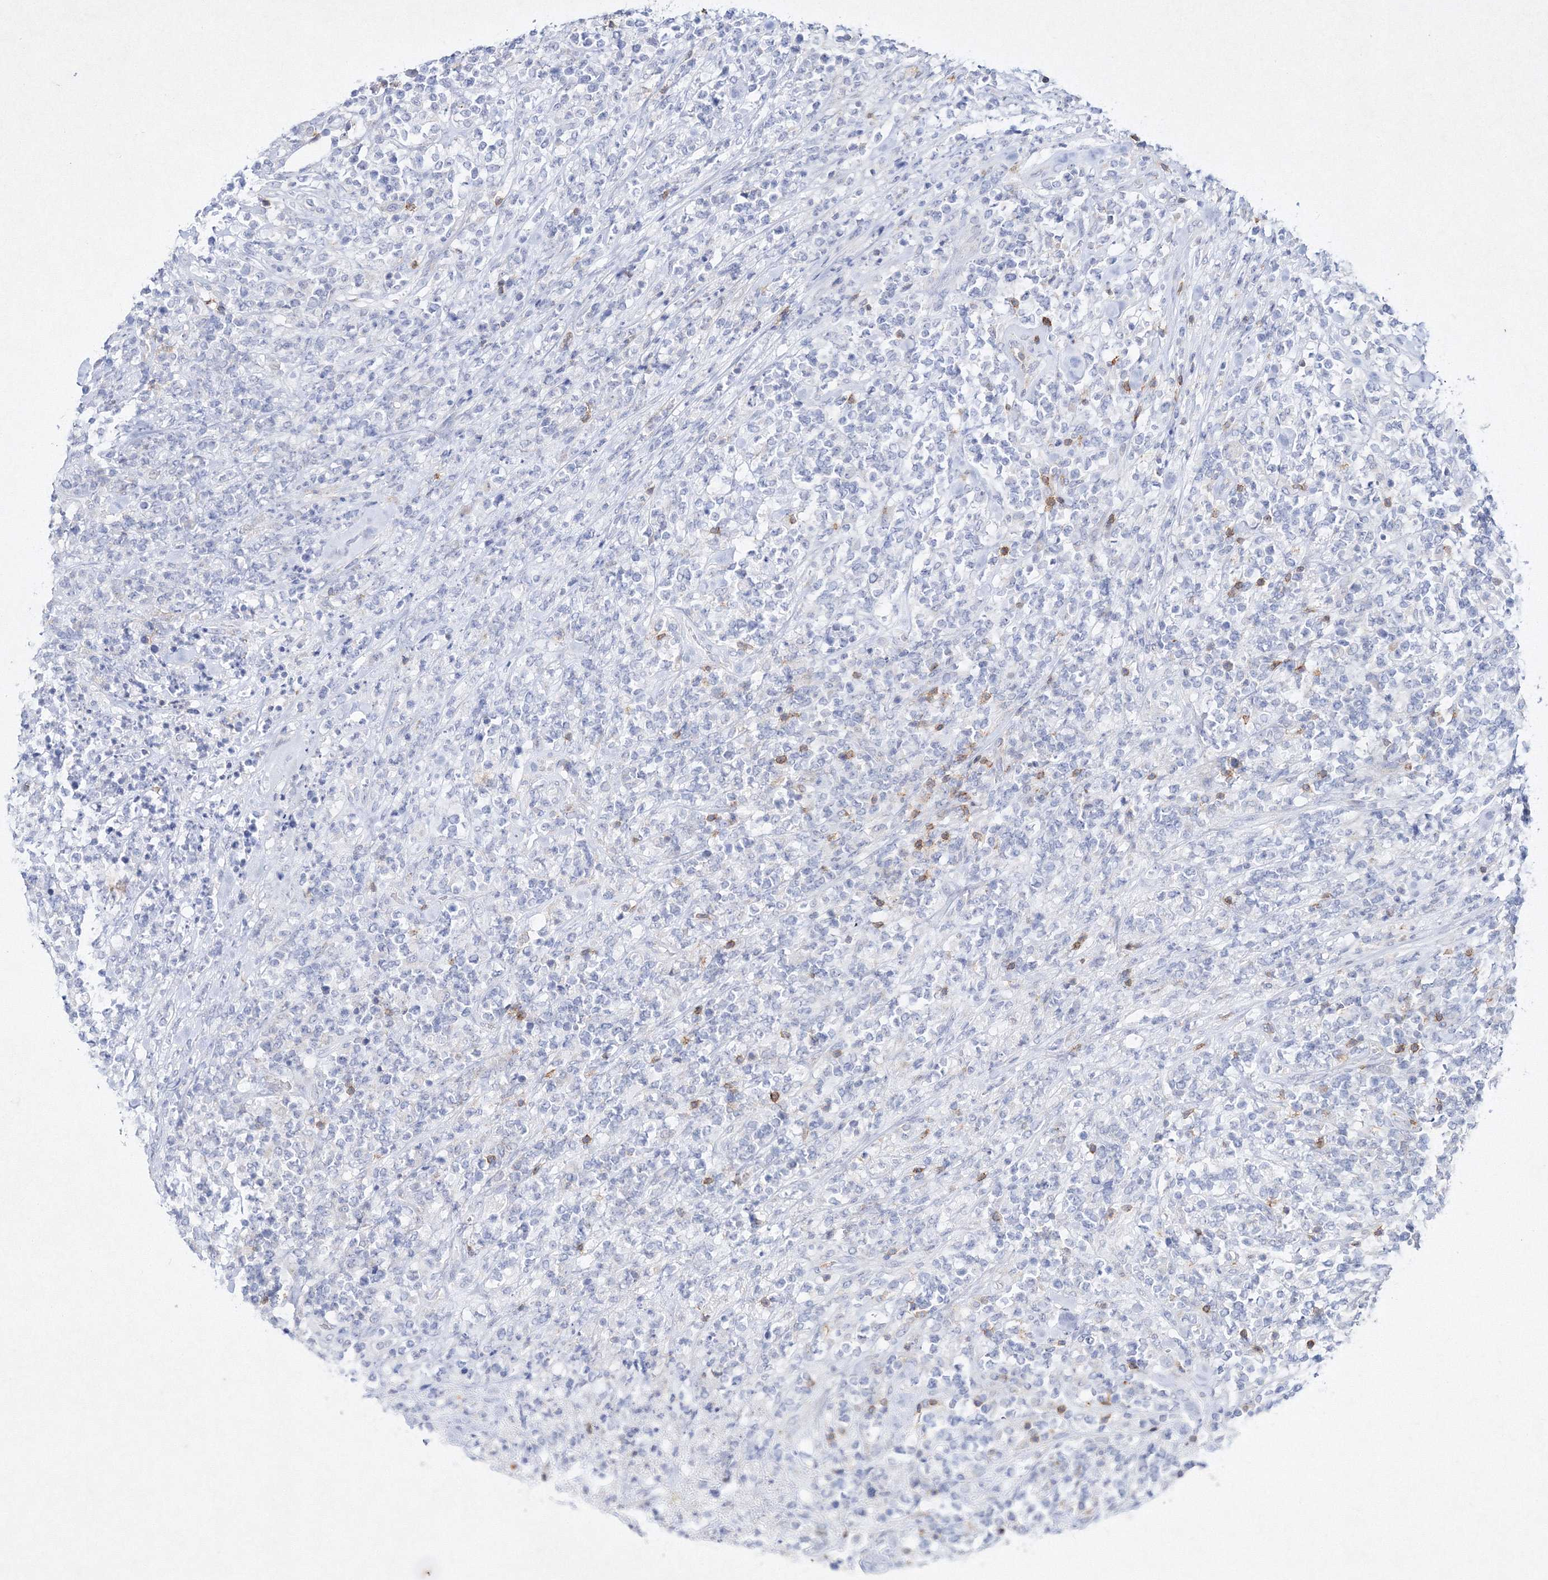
{"staining": {"intensity": "negative", "quantity": "none", "location": "none"}, "tissue": "lymphoma", "cell_type": "Tumor cells", "image_type": "cancer", "snomed": [{"axis": "morphology", "description": "Malignant lymphoma, non-Hodgkin's type, High grade"}, {"axis": "topography", "description": "Soft tissue"}], "caption": "This is an immunohistochemistry micrograph of human lymphoma. There is no staining in tumor cells.", "gene": "HCST", "patient": {"sex": "male", "age": 18}}